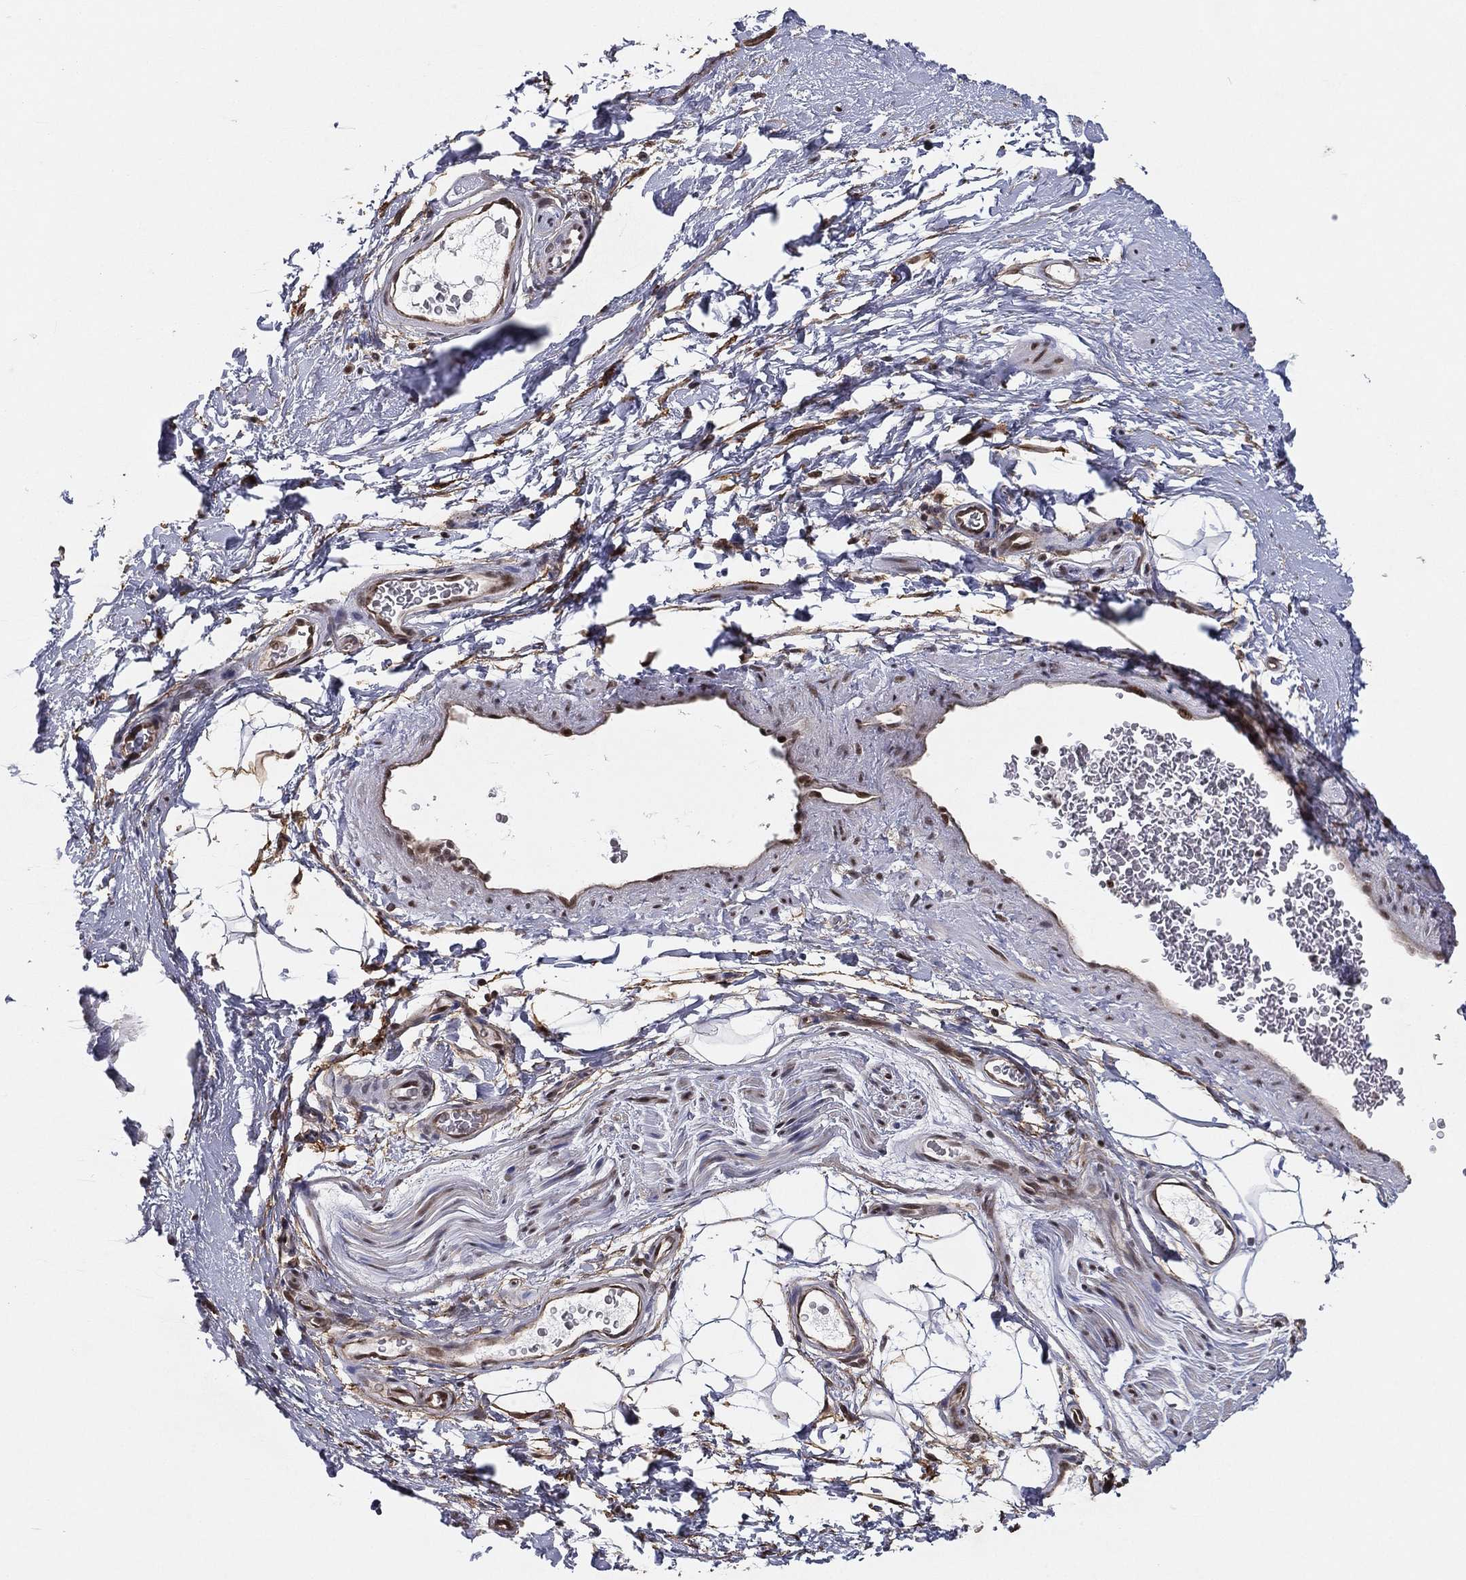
{"staining": {"intensity": "negative", "quantity": "none", "location": "none"}, "tissue": "adipose tissue", "cell_type": "Adipocytes", "image_type": "normal", "snomed": [{"axis": "morphology", "description": "Normal tissue, NOS"}, {"axis": "topography", "description": "Soft tissue"}, {"axis": "topography", "description": "Vascular tissue"}], "caption": "The immunohistochemistry histopathology image has no significant staining in adipocytes of adipose tissue.", "gene": "GPALPP1", "patient": {"sex": "male", "age": 41}}